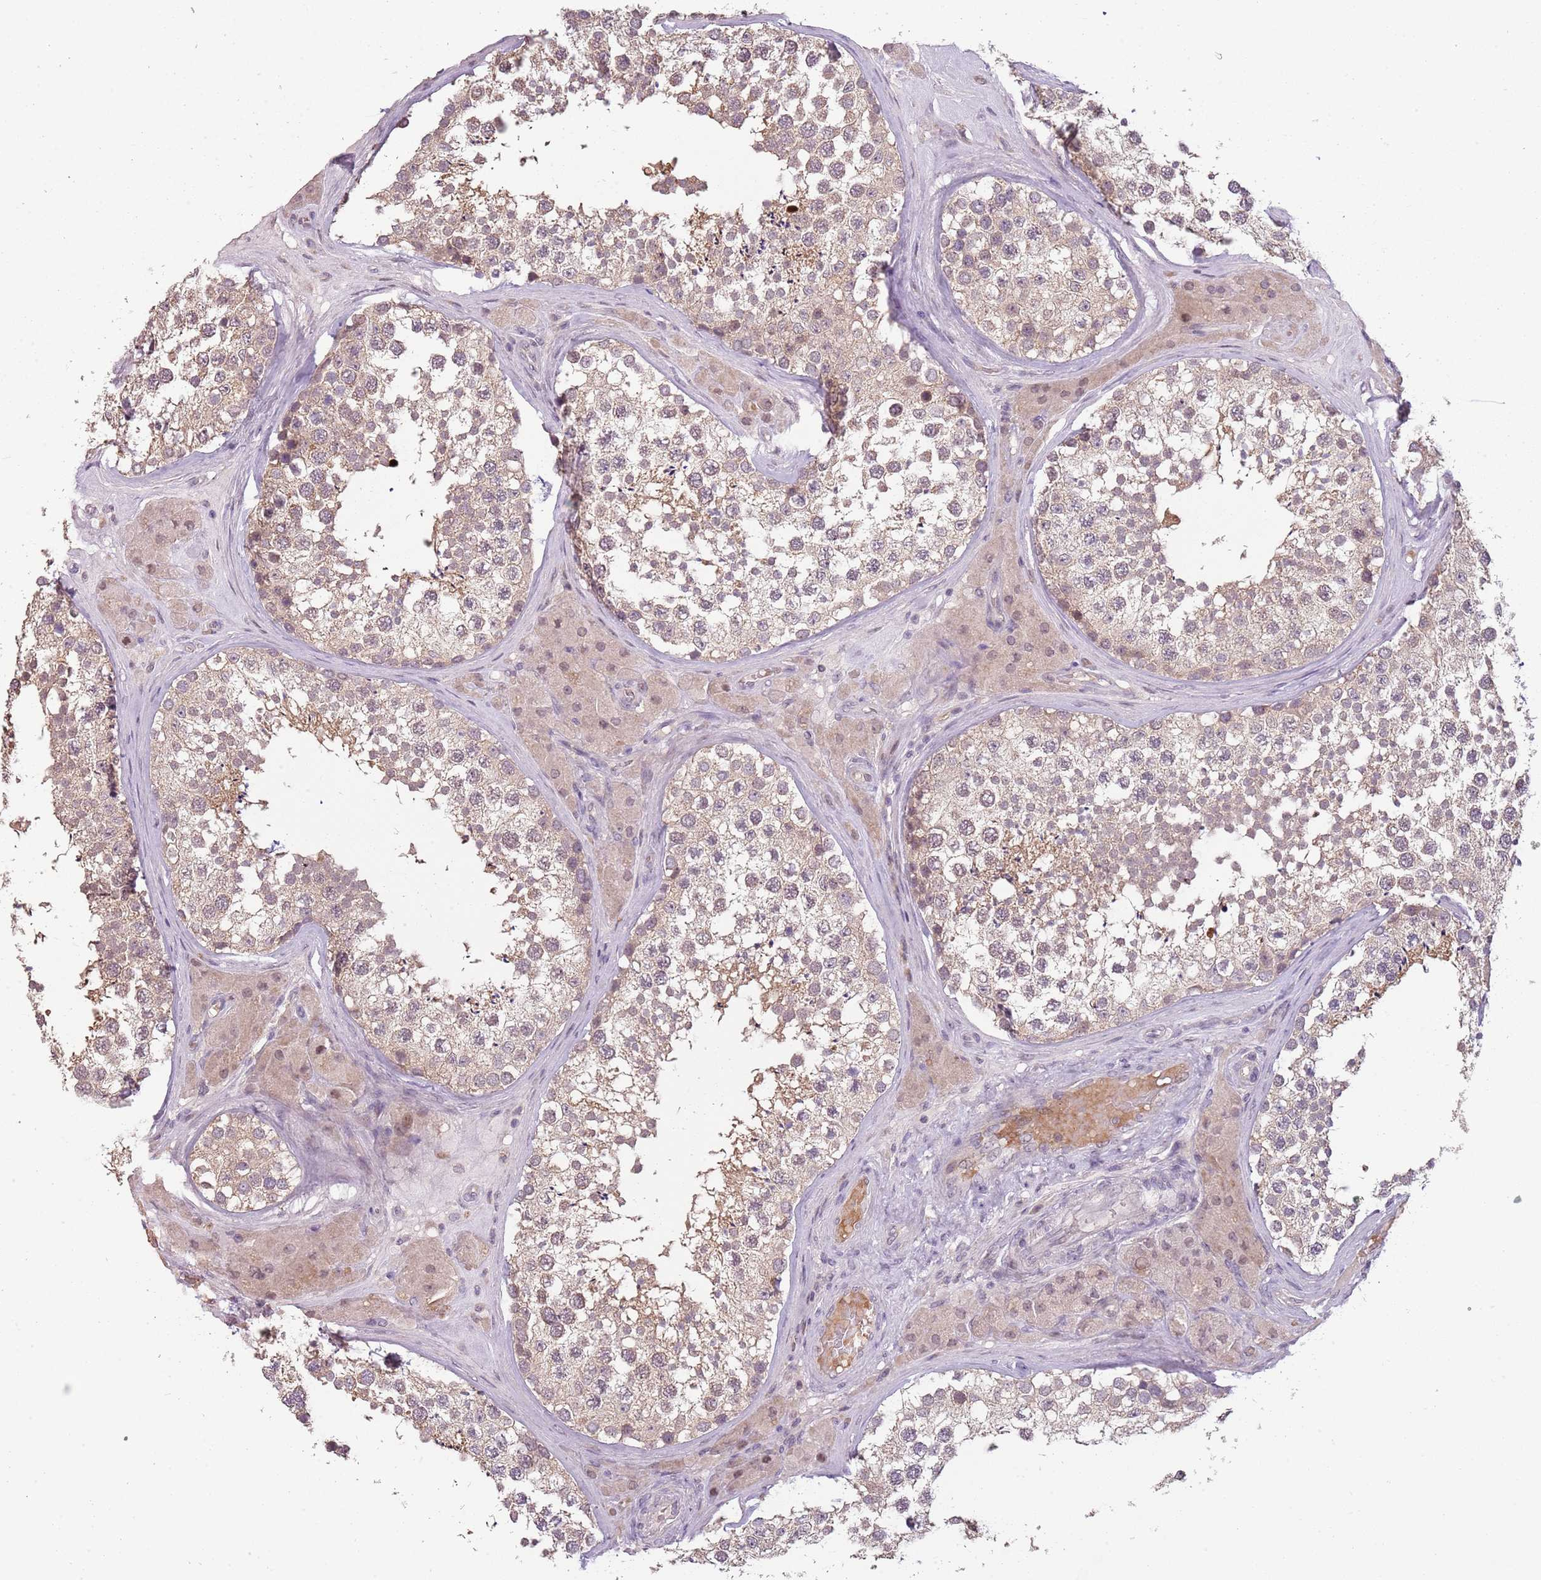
{"staining": {"intensity": "weak", "quantity": ">75%", "location": "cytoplasmic/membranous,nuclear"}, "tissue": "testis", "cell_type": "Cells in seminiferous ducts", "image_type": "normal", "snomed": [{"axis": "morphology", "description": "Normal tissue, NOS"}, {"axis": "topography", "description": "Testis"}], "caption": "Cells in seminiferous ducts display low levels of weak cytoplasmic/membranous,nuclear positivity in approximately >75% of cells in benign human testis. (DAB (3,3'-diaminobenzidine) IHC, brown staining for protein, blue staining for nuclei).", "gene": "TEKT4", "patient": {"sex": "male", "age": 46}}